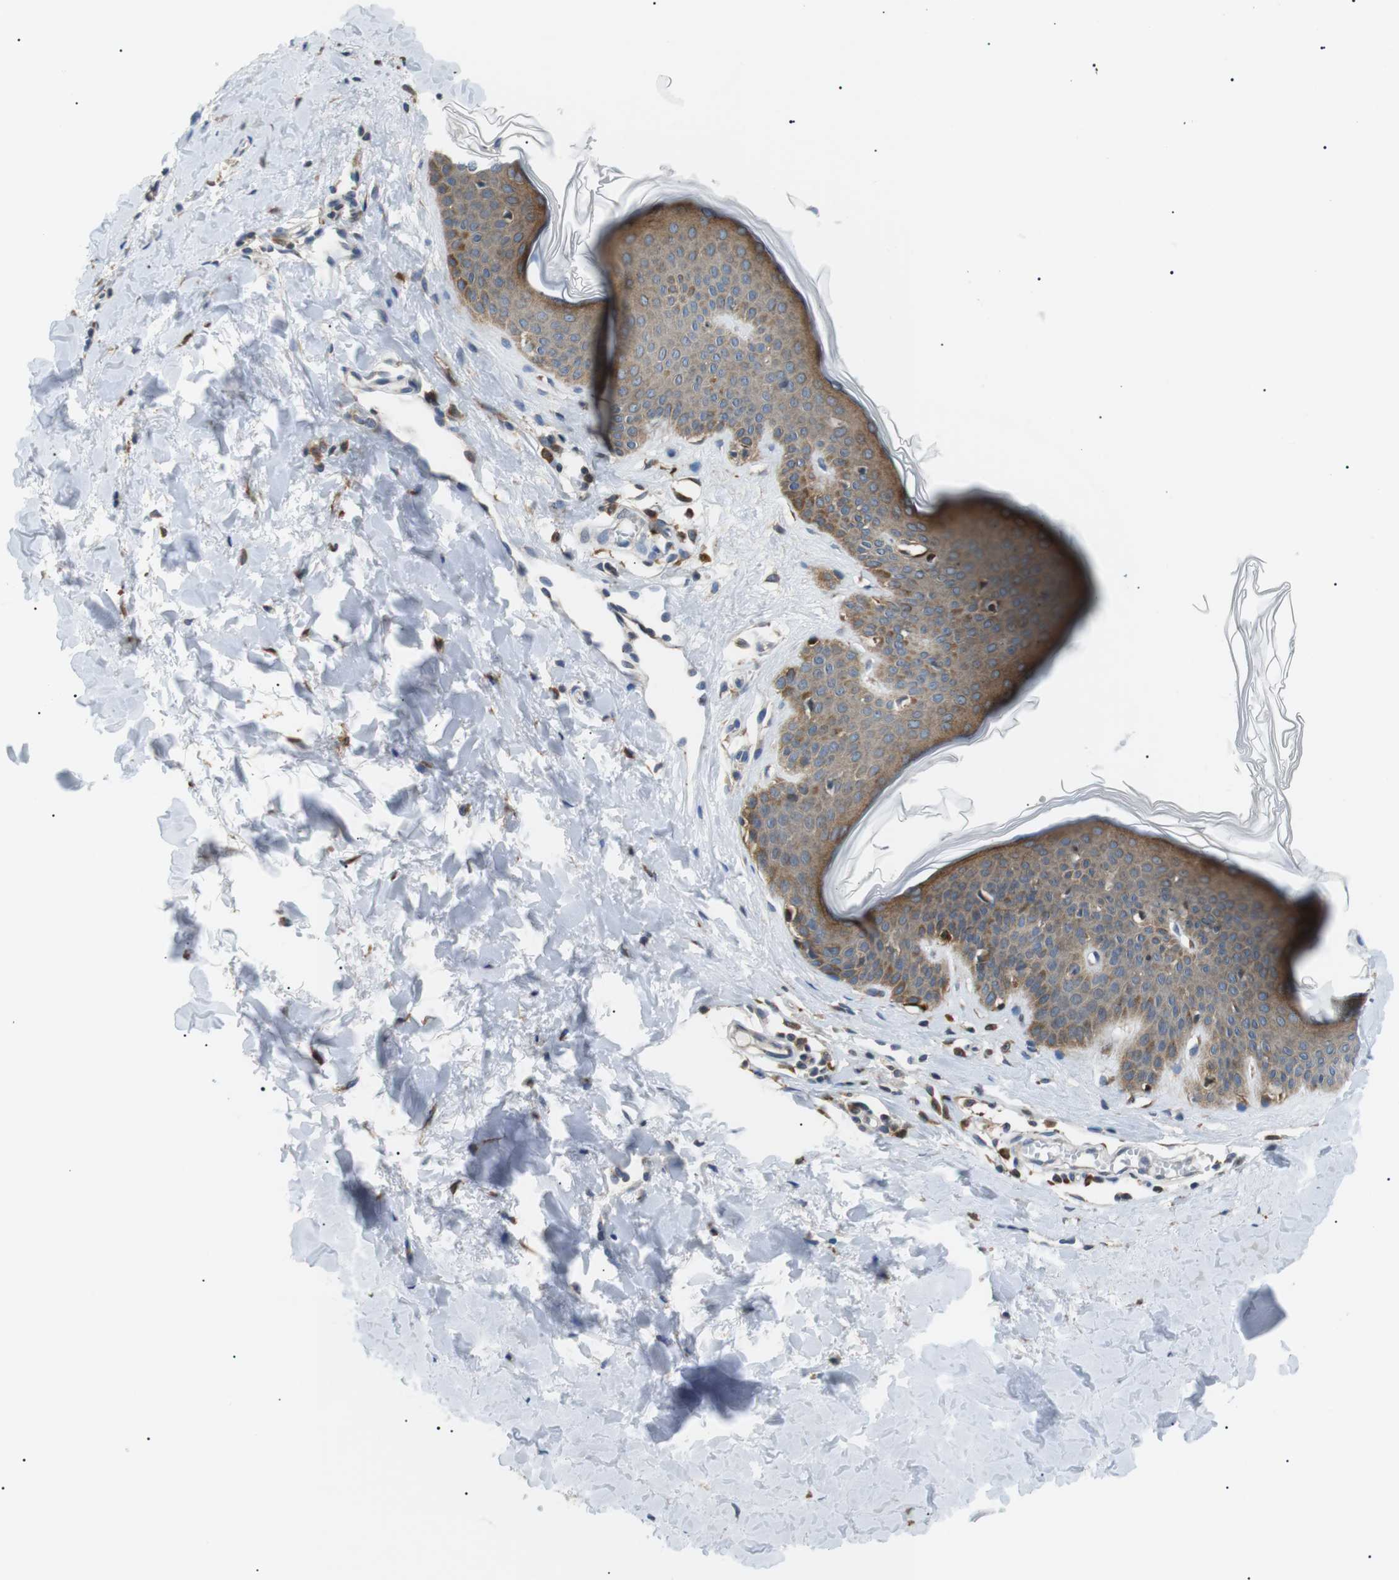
{"staining": {"intensity": "moderate", "quantity": ">75%", "location": "cytoplasmic/membranous"}, "tissue": "skin", "cell_type": "Fibroblasts", "image_type": "normal", "snomed": [{"axis": "morphology", "description": "Normal tissue, NOS"}, {"axis": "topography", "description": "Skin"}], "caption": "Moderate cytoplasmic/membranous expression for a protein is seen in about >75% of fibroblasts of normal skin using immunohistochemistry.", "gene": "RAB9A", "patient": {"sex": "female", "age": 17}}